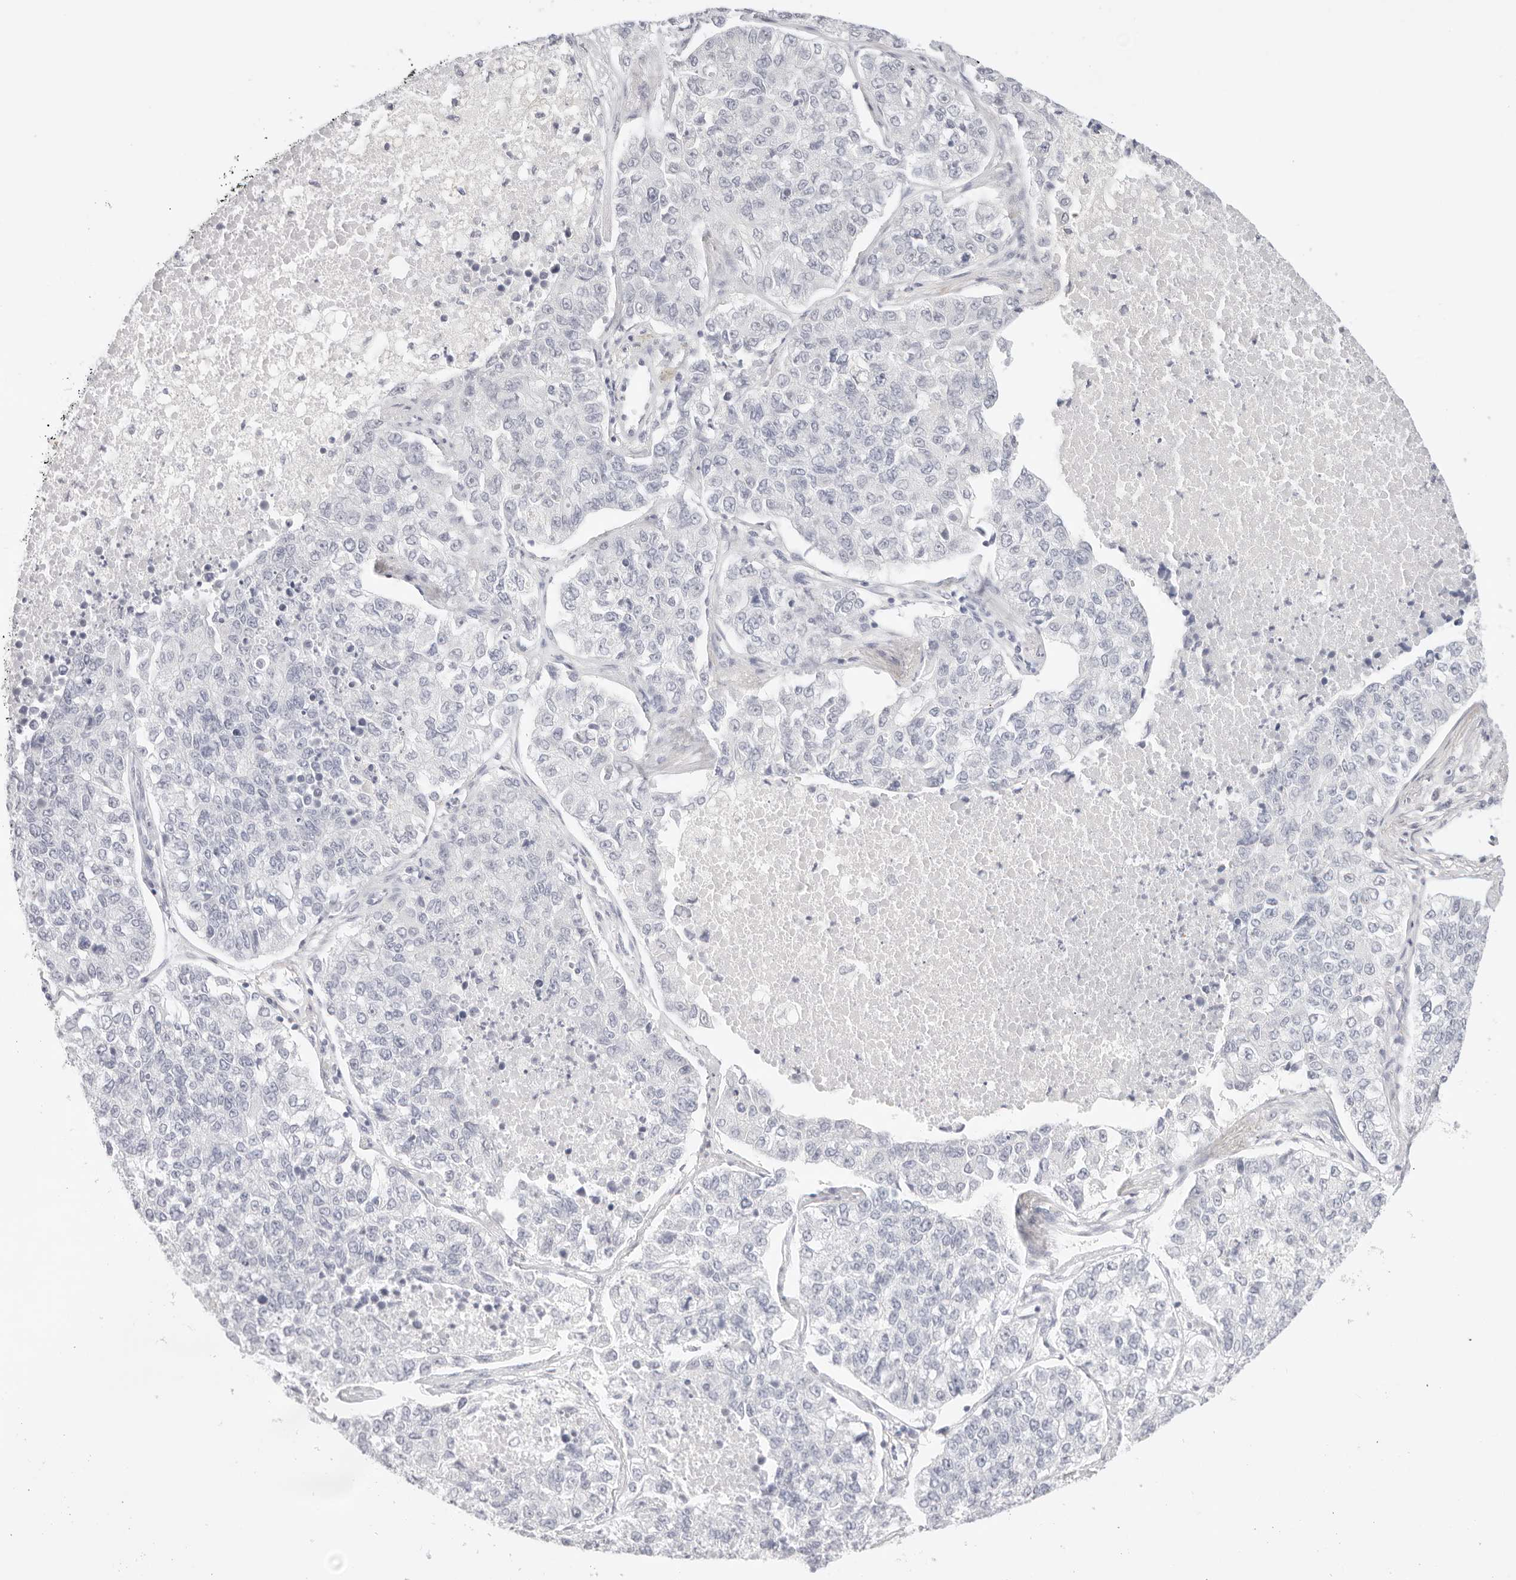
{"staining": {"intensity": "negative", "quantity": "none", "location": "none"}, "tissue": "lung cancer", "cell_type": "Tumor cells", "image_type": "cancer", "snomed": [{"axis": "morphology", "description": "Adenocarcinoma, NOS"}, {"axis": "topography", "description": "Lung"}], "caption": "The micrograph exhibits no significant positivity in tumor cells of lung cancer (adenocarcinoma). The staining was performed using DAB to visualize the protein expression in brown, while the nuclei were stained in blue with hematoxylin (Magnification: 20x).", "gene": "GTF2E2", "patient": {"sex": "male", "age": 49}}